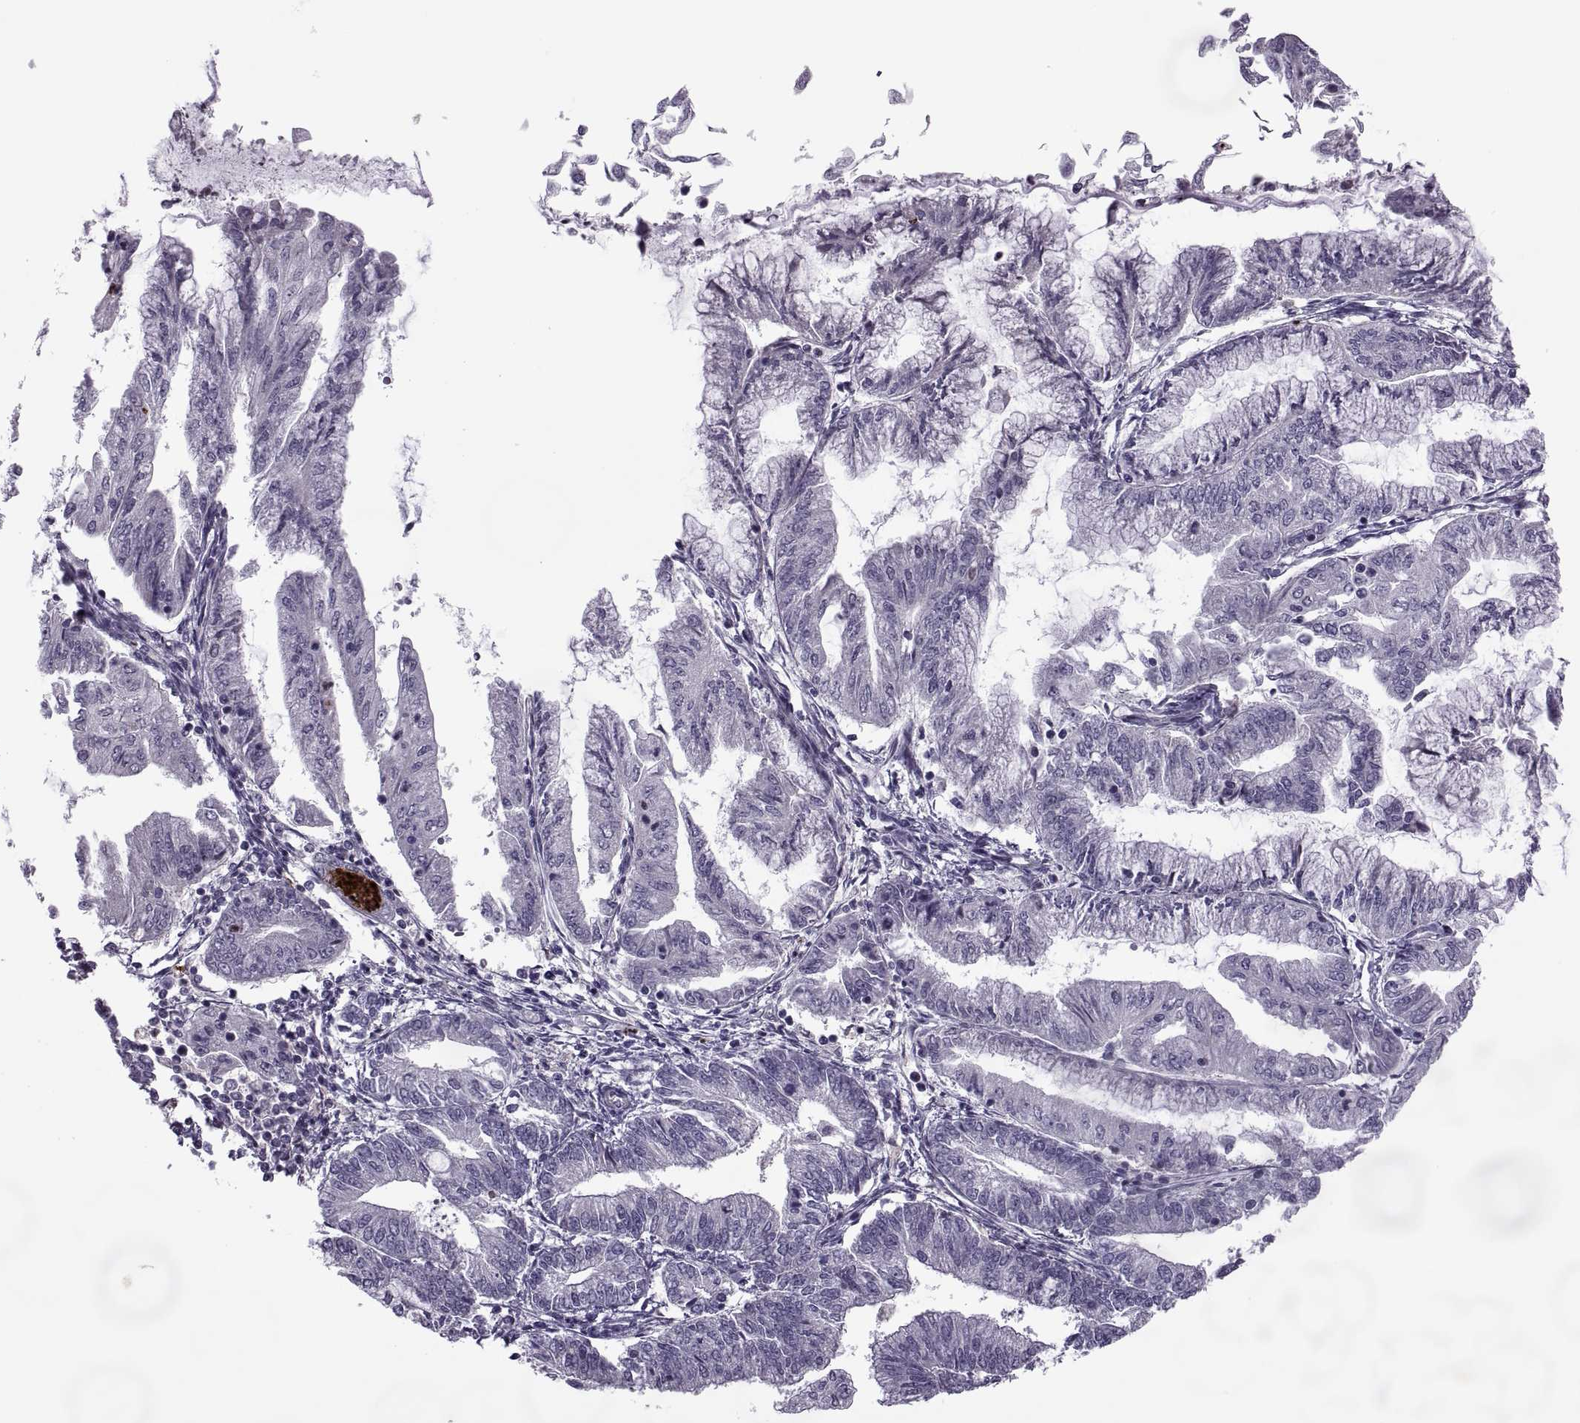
{"staining": {"intensity": "negative", "quantity": "none", "location": "none"}, "tissue": "endometrial cancer", "cell_type": "Tumor cells", "image_type": "cancer", "snomed": [{"axis": "morphology", "description": "Adenocarcinoma, NOS"}, {"axis": "topography", "description": "Endometrium"}], "caption": "This is an immunohistochemistry micrograph of human endometrial adenocarcinoma. There is no positivity in tumor cells.", "gene": "ODF3", "patient": {"sex": "female", "age": 55}}